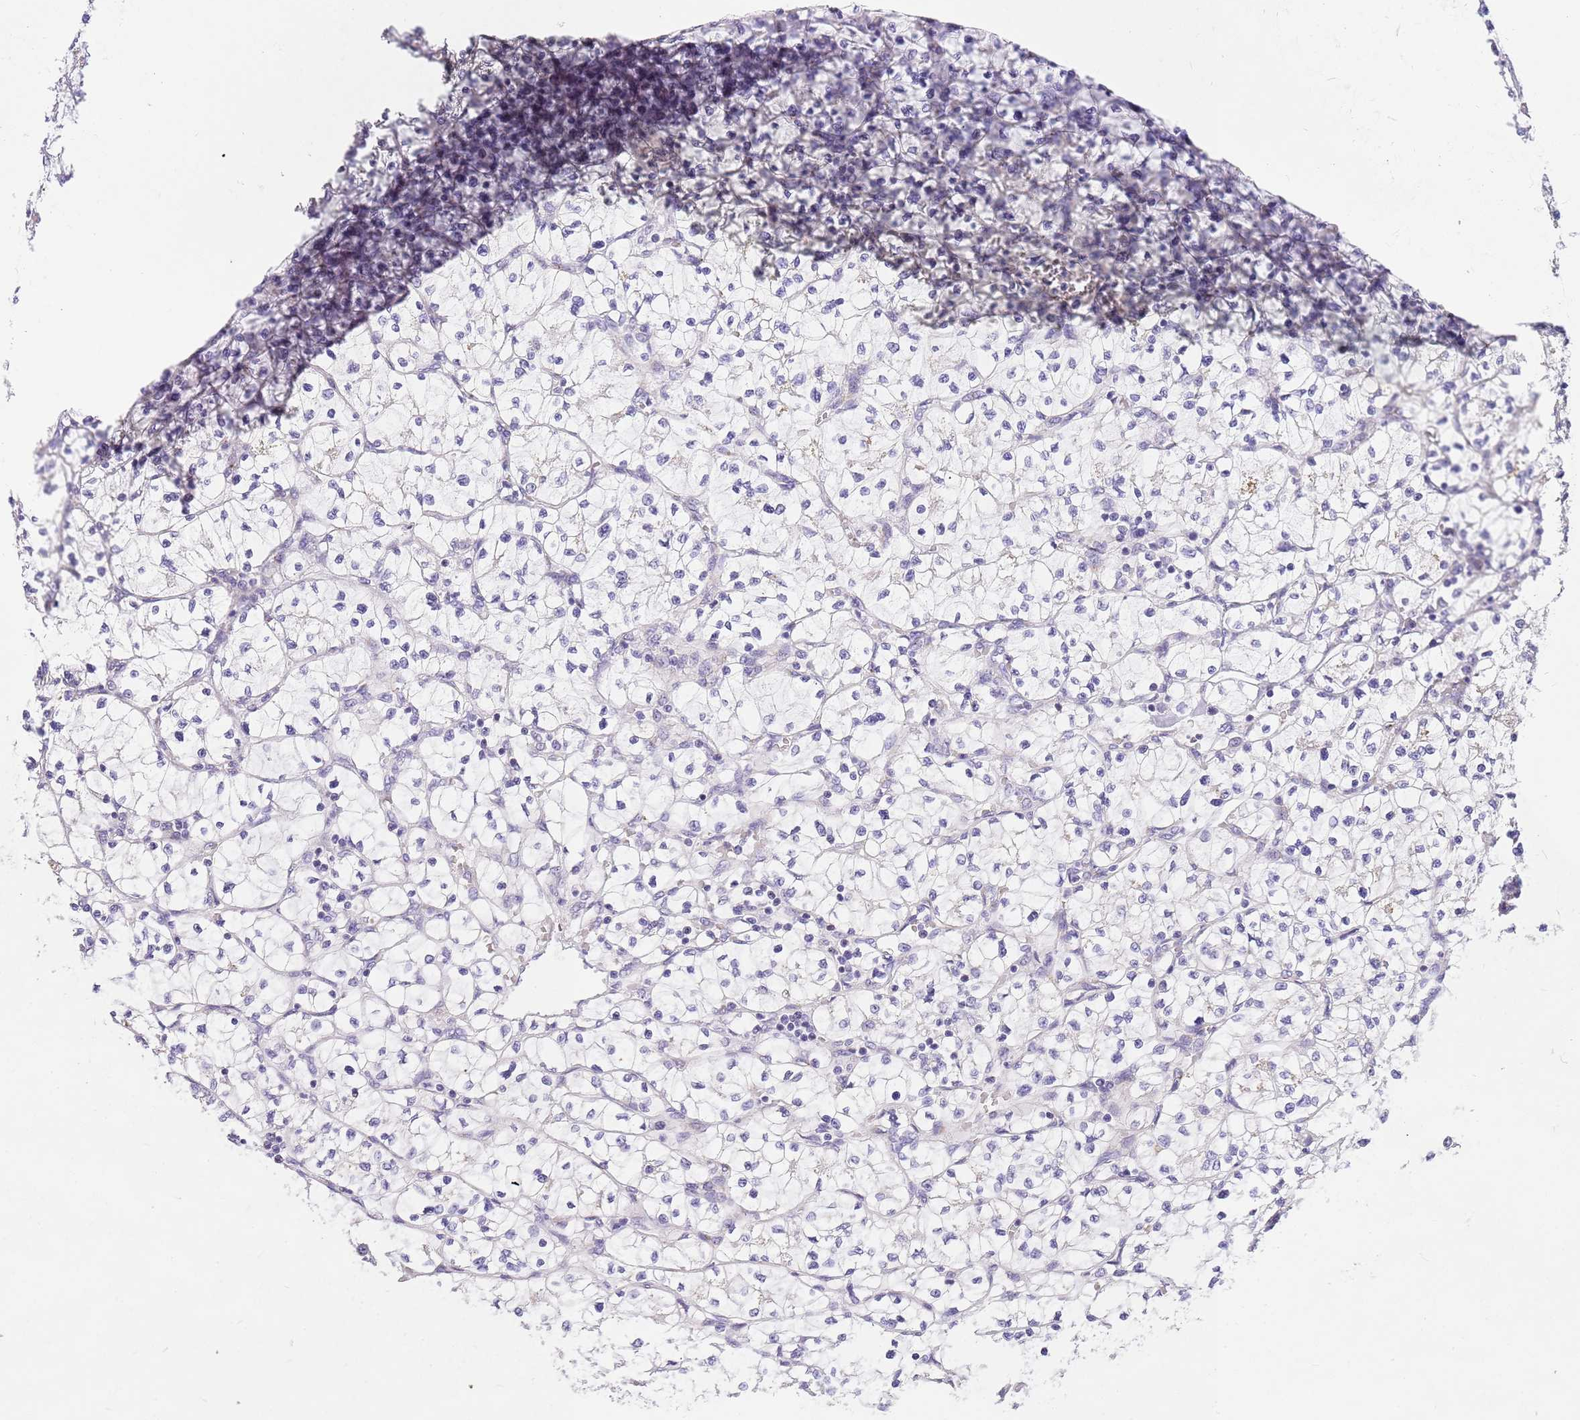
{"staining": {"intensity": "negative", "quantity": "none", "location": "none"}, "tissue": "renal cancer", "cell_type": "Tumor cells", "image_type": "cancer", "snomed": [{"axis": "morphology", "description": "Adenocarcinoma, NOS"}, {"axis": "topography", "description": "Kidney"}], "caption": "DAB immunohistochemical staining of renal cancer (adenocarcinoma) shows no significant expression in tumor cells.", "gene": "DNAJA3", "patient": {"sex": "female", "age": 64}}